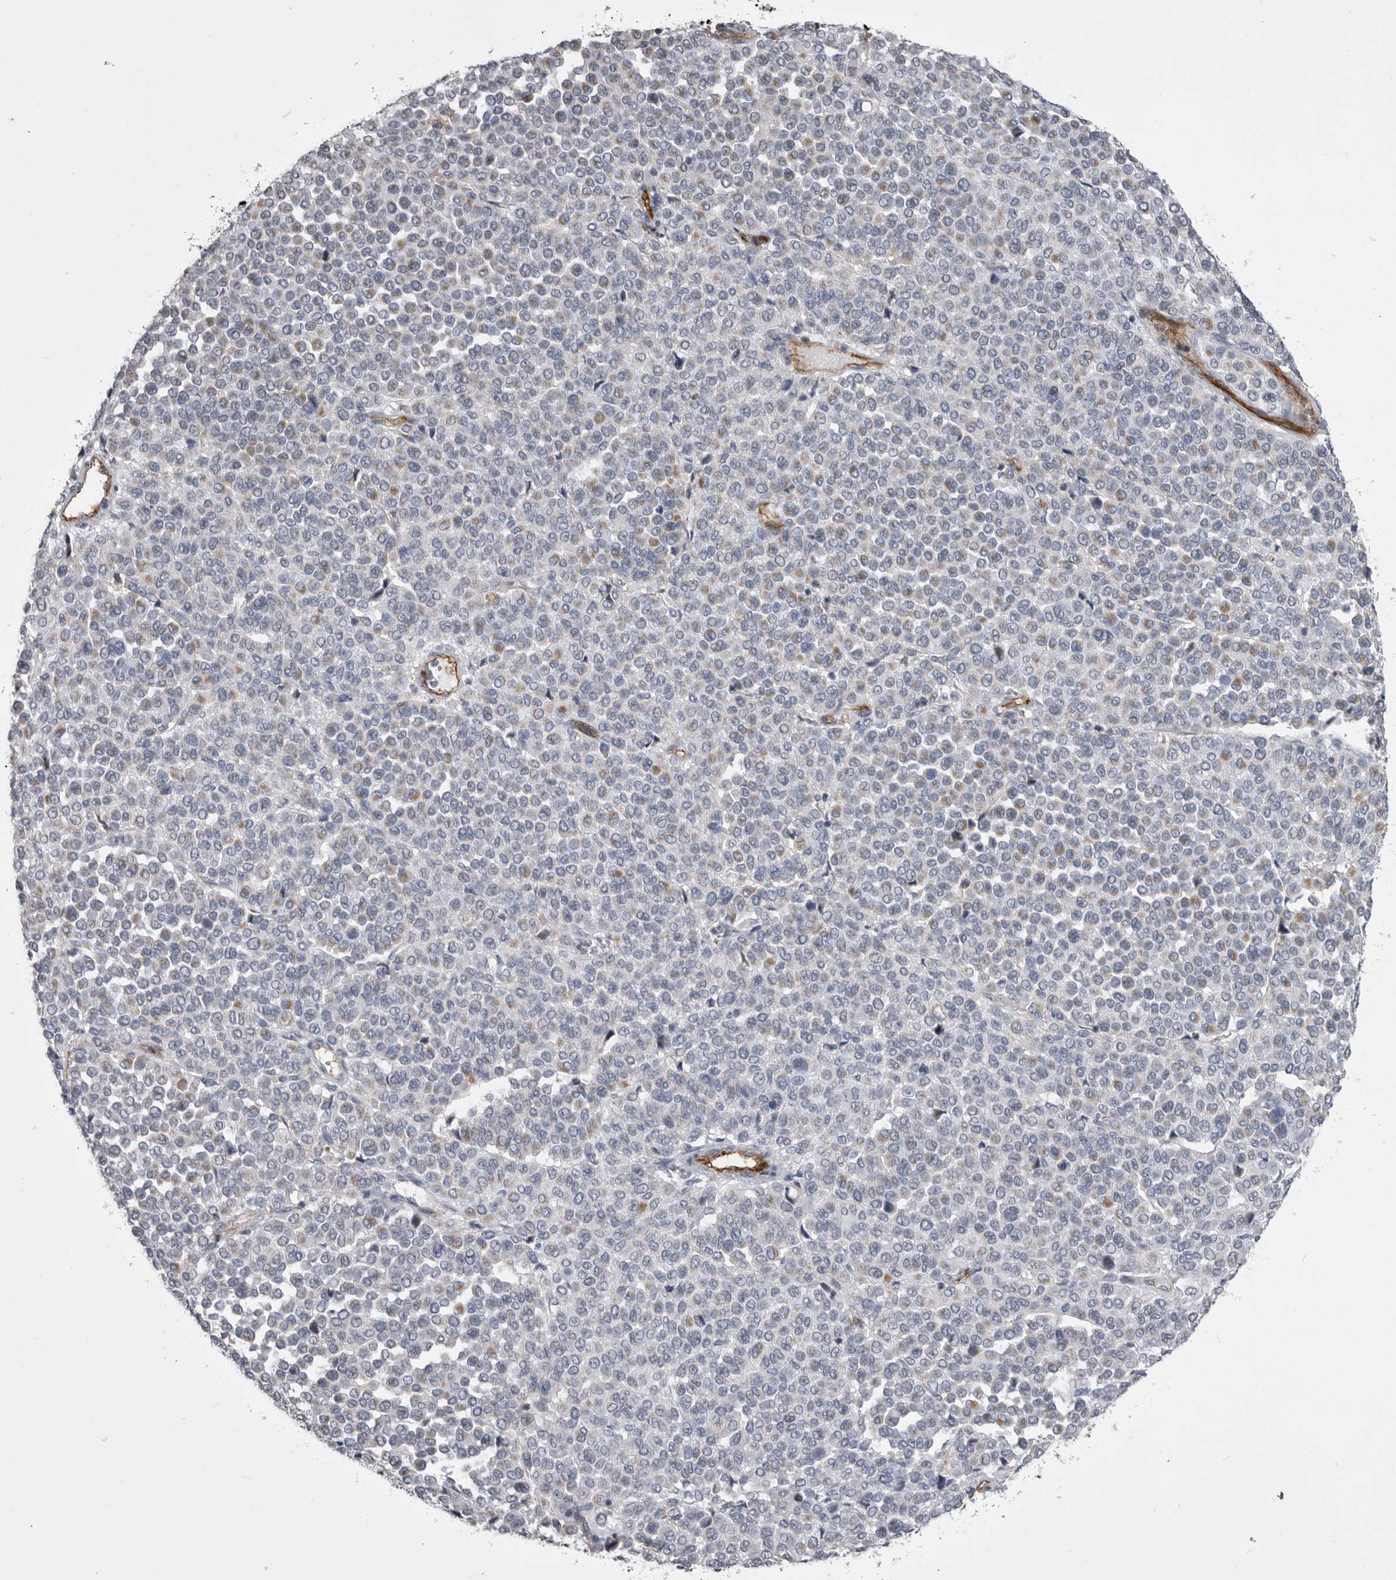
{"staining": {"intensity": "moderate", "quantity": "<25%", "location": "cytoplasmic/membranous"}, "tissue": "melanoma", "cell_type": "Tumor cells", "image_type": "cancer", "snomed": [{"axis": "morphology", "description": "Malignant melanoma, Metastatic site"}, {"axis": "topography", "description": "Pancreas"}], "caption": "Malignant melanoma (metastatic site) was stained to show a protein in brown. There is low levels of moderate cytoplasmic/membranous staining in about <25% of tumor cells. (DAB IHC with brightfield microscopy, high magnification).", "gene": "OPLAH", "patient": {"sex": "female", "age": 30}}